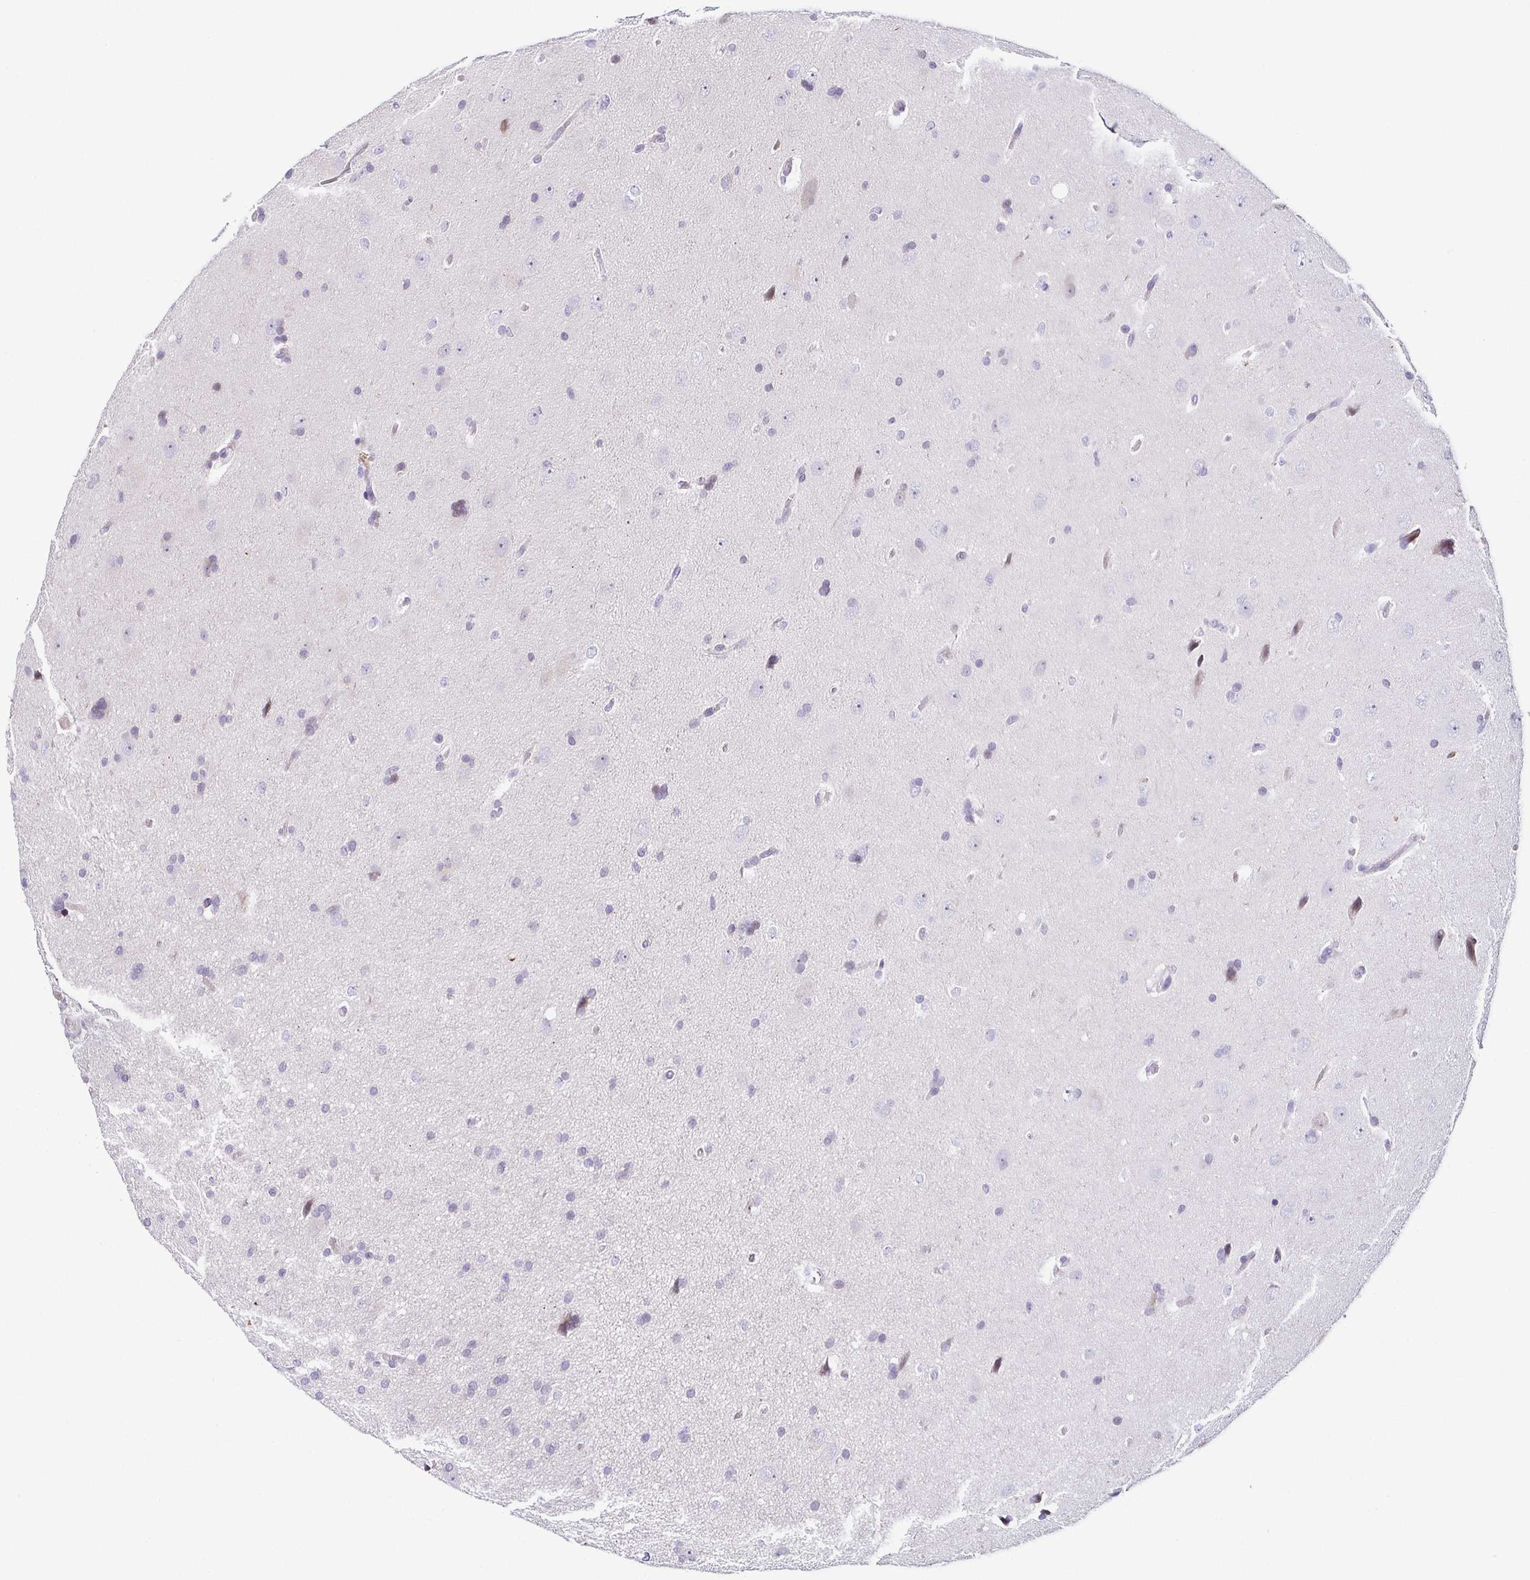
{"staining": {"intensity": "negative", "quantity": "none", "location": "none"}, "tissue": "glioma", "cell_type": "Tumor cells", "image_type": "cancer", "snomed": [{"axis": "morphology", "description": "Glioma, malignant, Low grade"}, {"axis": "topography", "description": "Brain"}], "caption": "High magnification brightfield microscopy of malignant low-grade glioma stained with DAB (3,3'-diaminobenzidine) (brown) and counterstained with hematoxylin (blue): tumor cells show no significant positivity. The staining is performed using DAB (3,3'-diaminobenzidine) brown chromogen with nuclei counter-stained in using hematoxylin.", "gene": "FAM162B", "patient": {"sex": "female", "age": 54}}